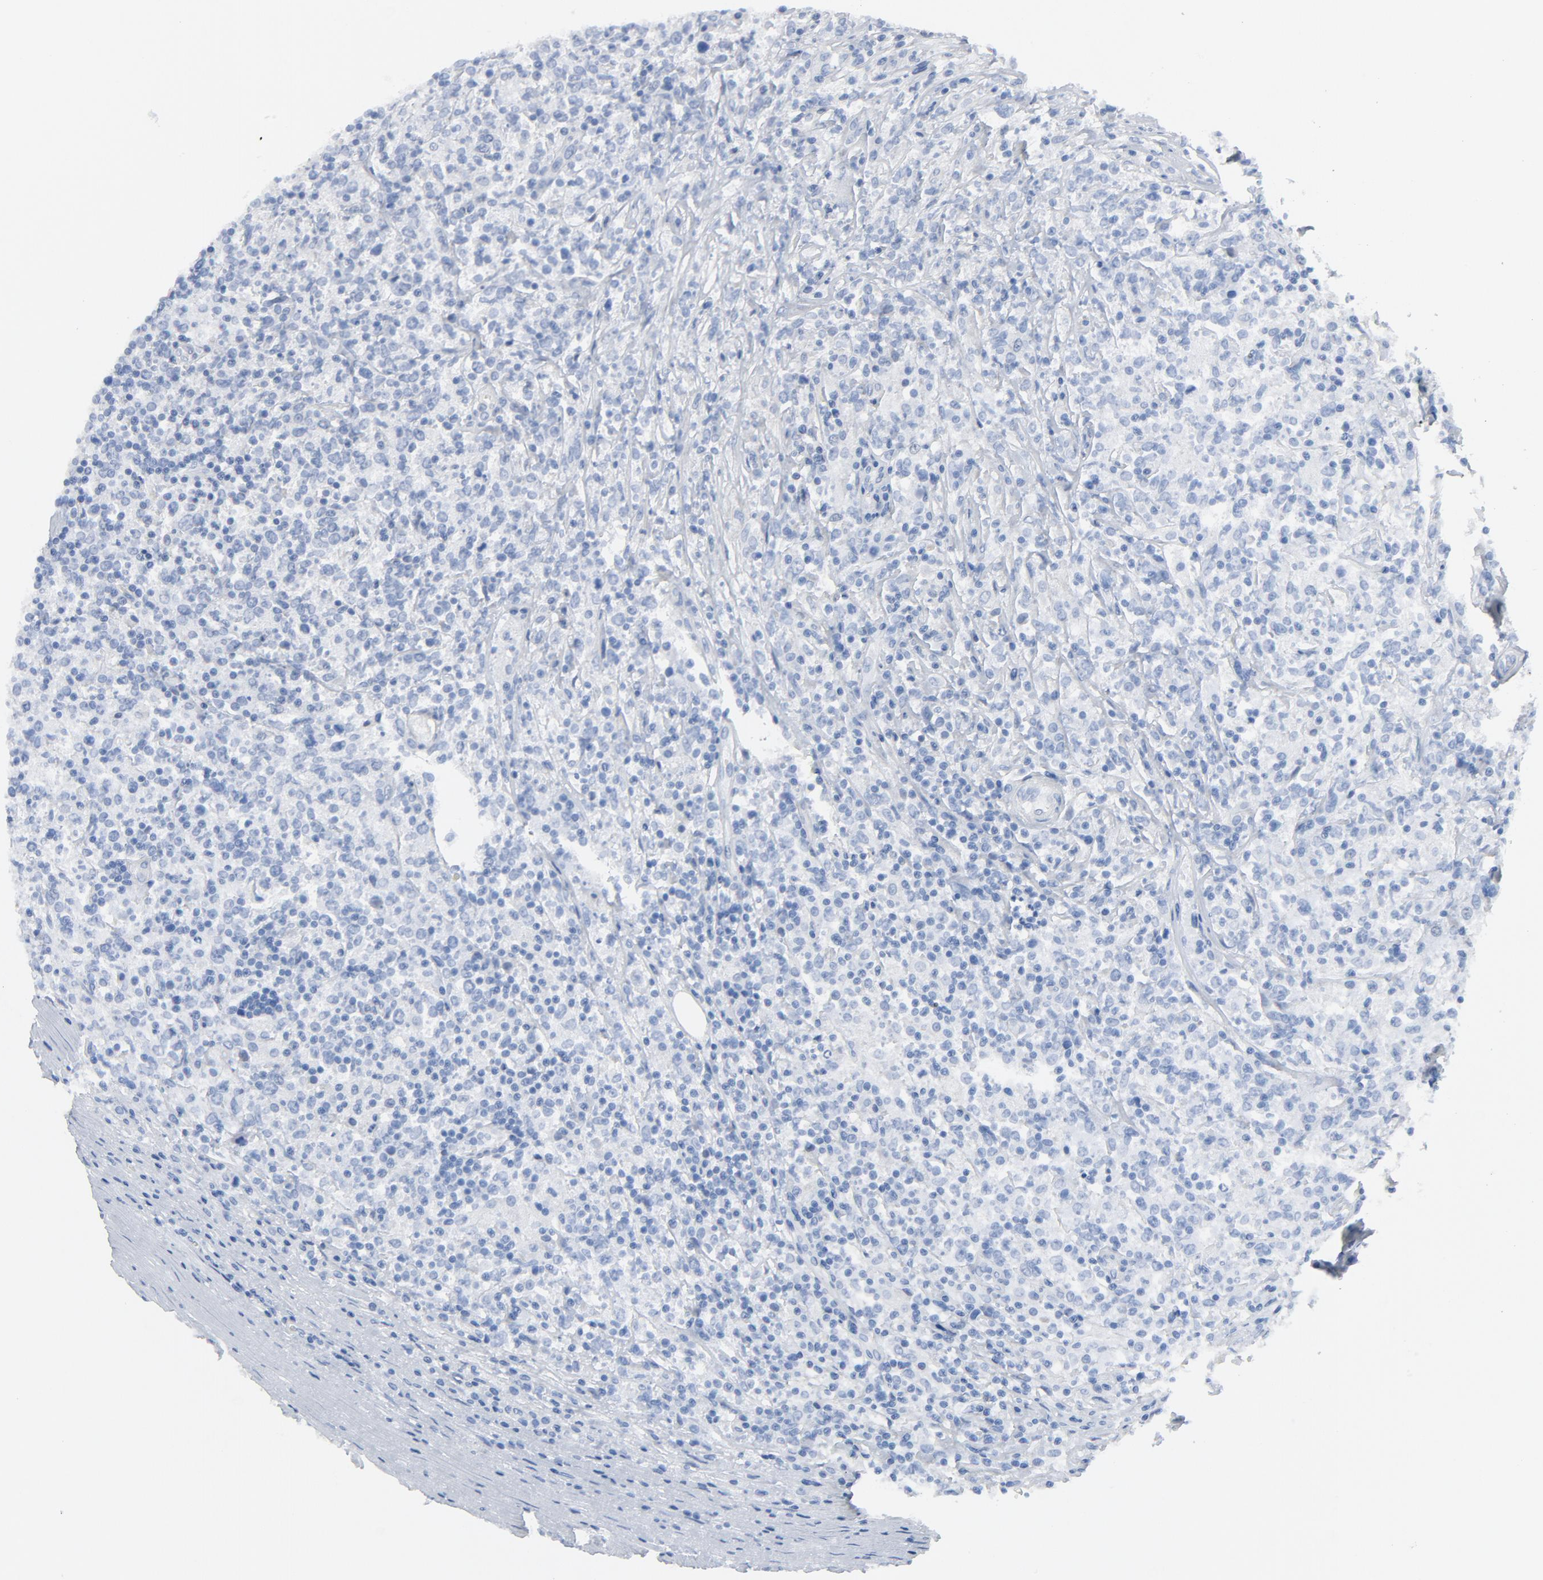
{"staining": {"intensity": "negative", "quantity": "none", "location": "none"}, "tissue": "lymphoma", "cell_type": "Tumor cells", "image_type": "cancer", "snomed": [{"axis": "morphology", "description": "Malignant lymphoma, non-Hodgkin's type, High grade"}, {"axis": "topography", "description": "Lymph node"}], "caption": "There is no significant positivity in tumor cells of lymphoma.", "gene": "C14orf119", "patient": {"sex": "female", "age": 84}}